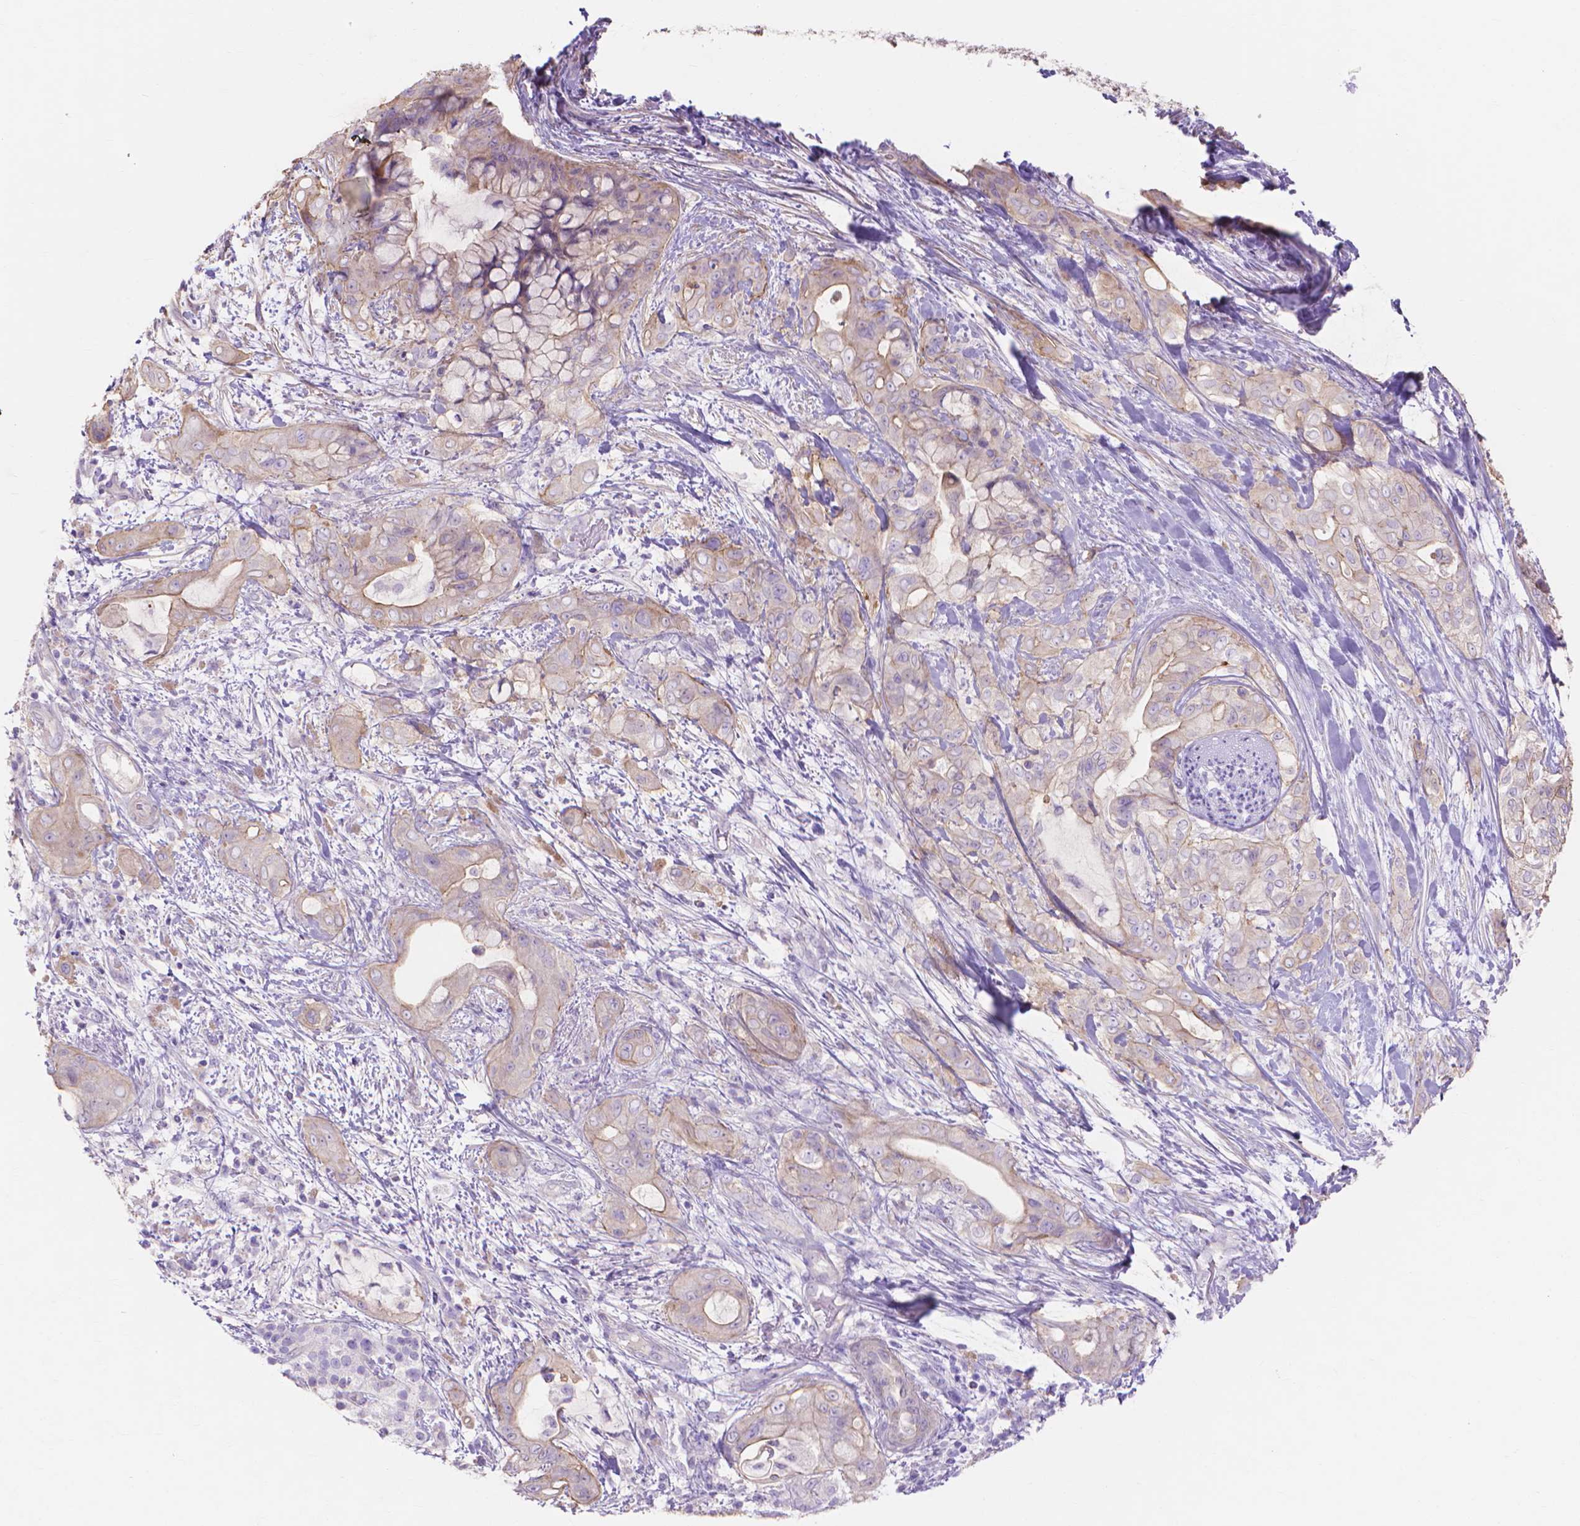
{"staining": {"intensity": "moderate", "quantity": "<25%", "location": "cytoplasmic/membranous"}, "tissue": "pancreatic cancer", "cell_type": "Tumor cells", "image_type": "cancer", "snomed": [{"axis": "morphology", "description": "Adenocarcinoma, NOS"}, {"axis": "topography", "description": "Pancreas"}], "caption": "Immunohistochemistry staining of pancreatic cancer, which displays low levels of moderate cytoplasmic/membranous positivity in about <25% of tumor cells indicating moderate cytoplasmic/membranous protein positivity. The staining was performed using DAB (brown) for protein detection and nuclei were counterstained in hematoxylin (blue).", "gene": "MBLAC1", "patient": {"sex": "male", "age": 71}}